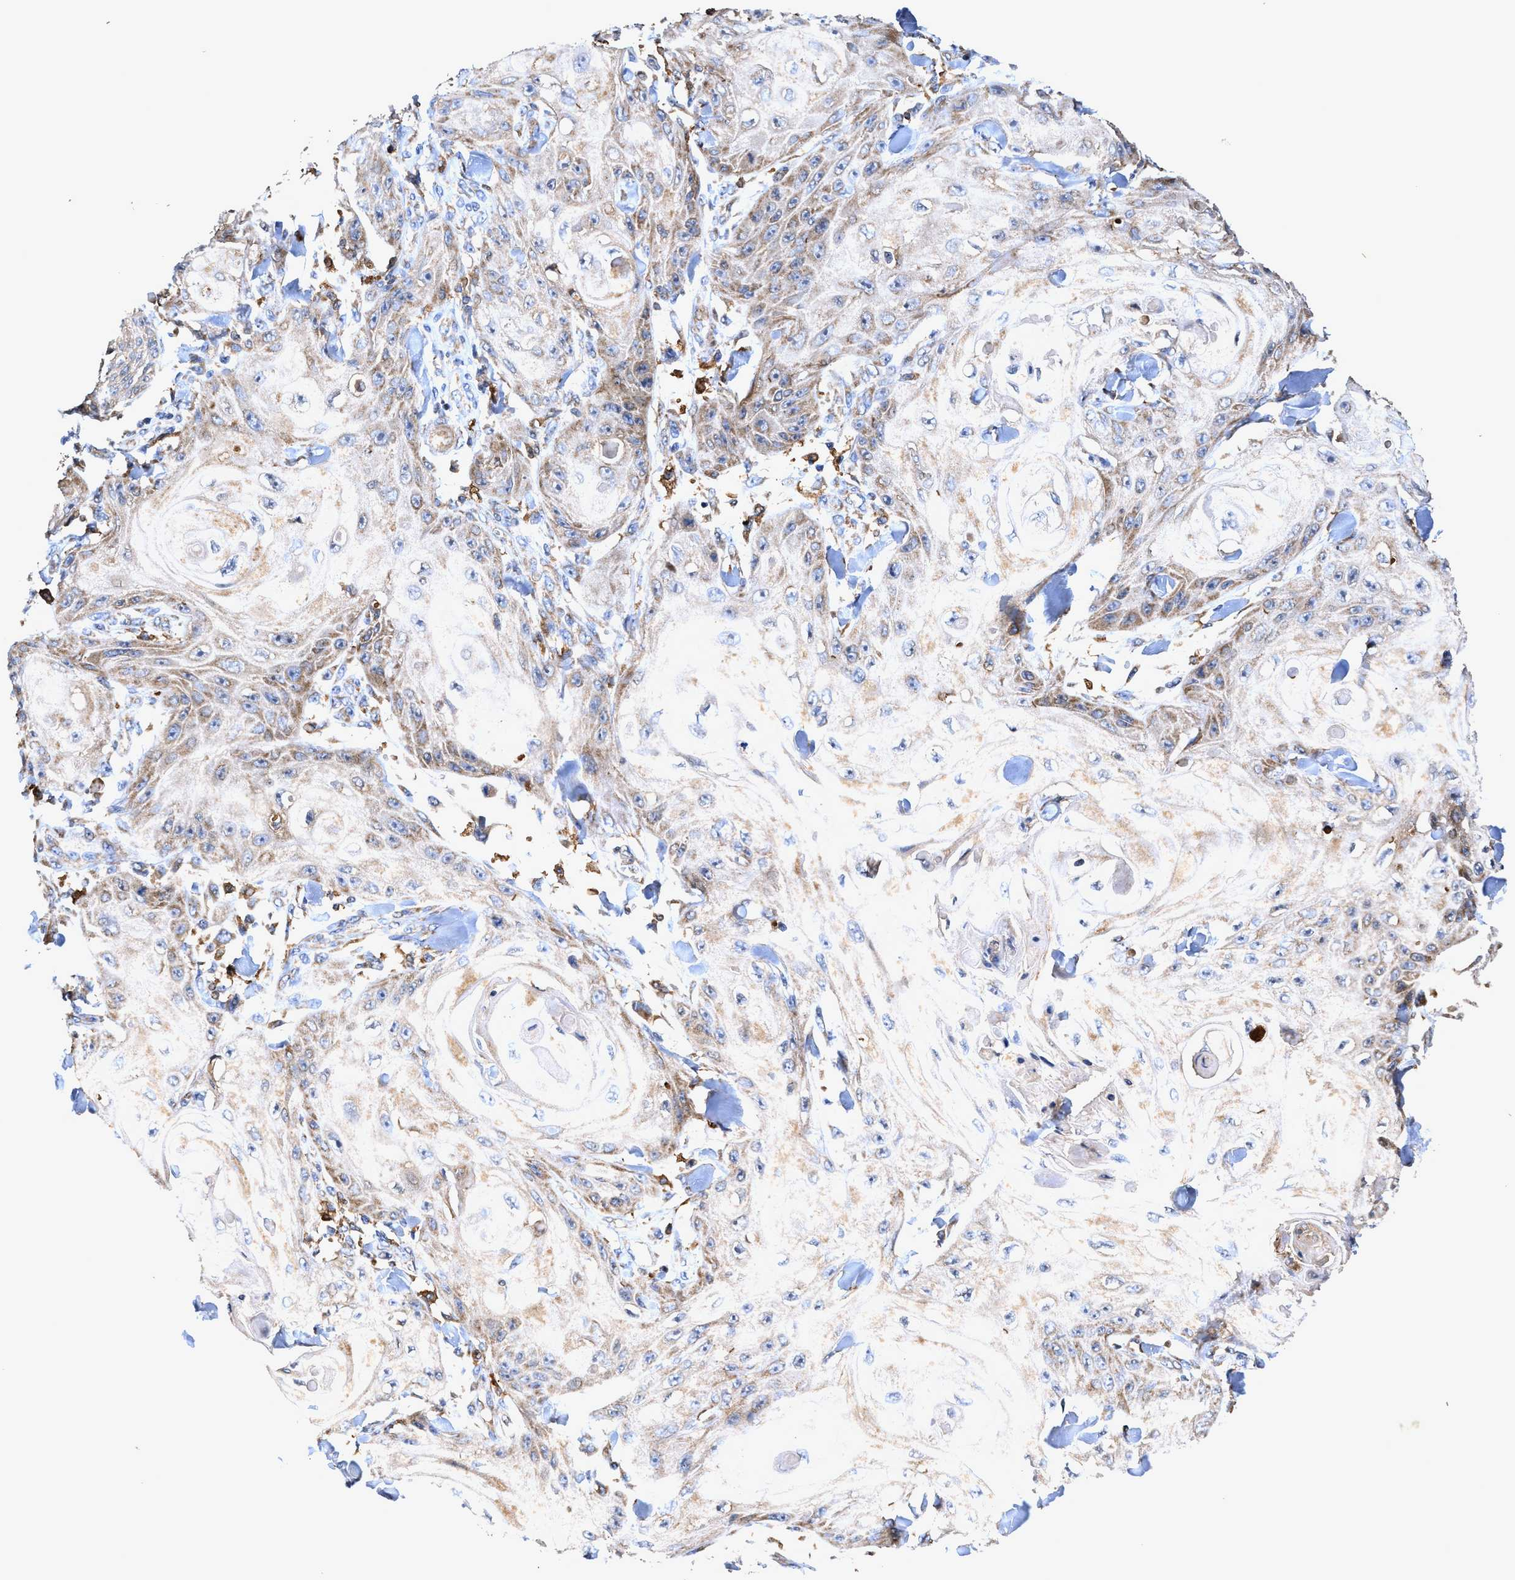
{"staining": {"intensity": "moderate", "quantity": ">75%", "location": "cytoplasmic/membranous"}, "tissue": "skin cancer", "cell_type": "Tumor cells", "image_type": "cancer", "snomed": [{"axis": "morphology", "description": "Squamous cell carcinoma, NOS"}, {"axis": "topography", "description": "Skin"}], "caption": "Immunohistochemistry photomicrograph of skin squamous cell carcinoma stained for a protein (brown), which displays medium levels of moderate cytoplasmic/membranous positivity in approximately >75% of tumor cells.", "gene": "EFNA4", "patient": {"sex": "male", "age": 74}}